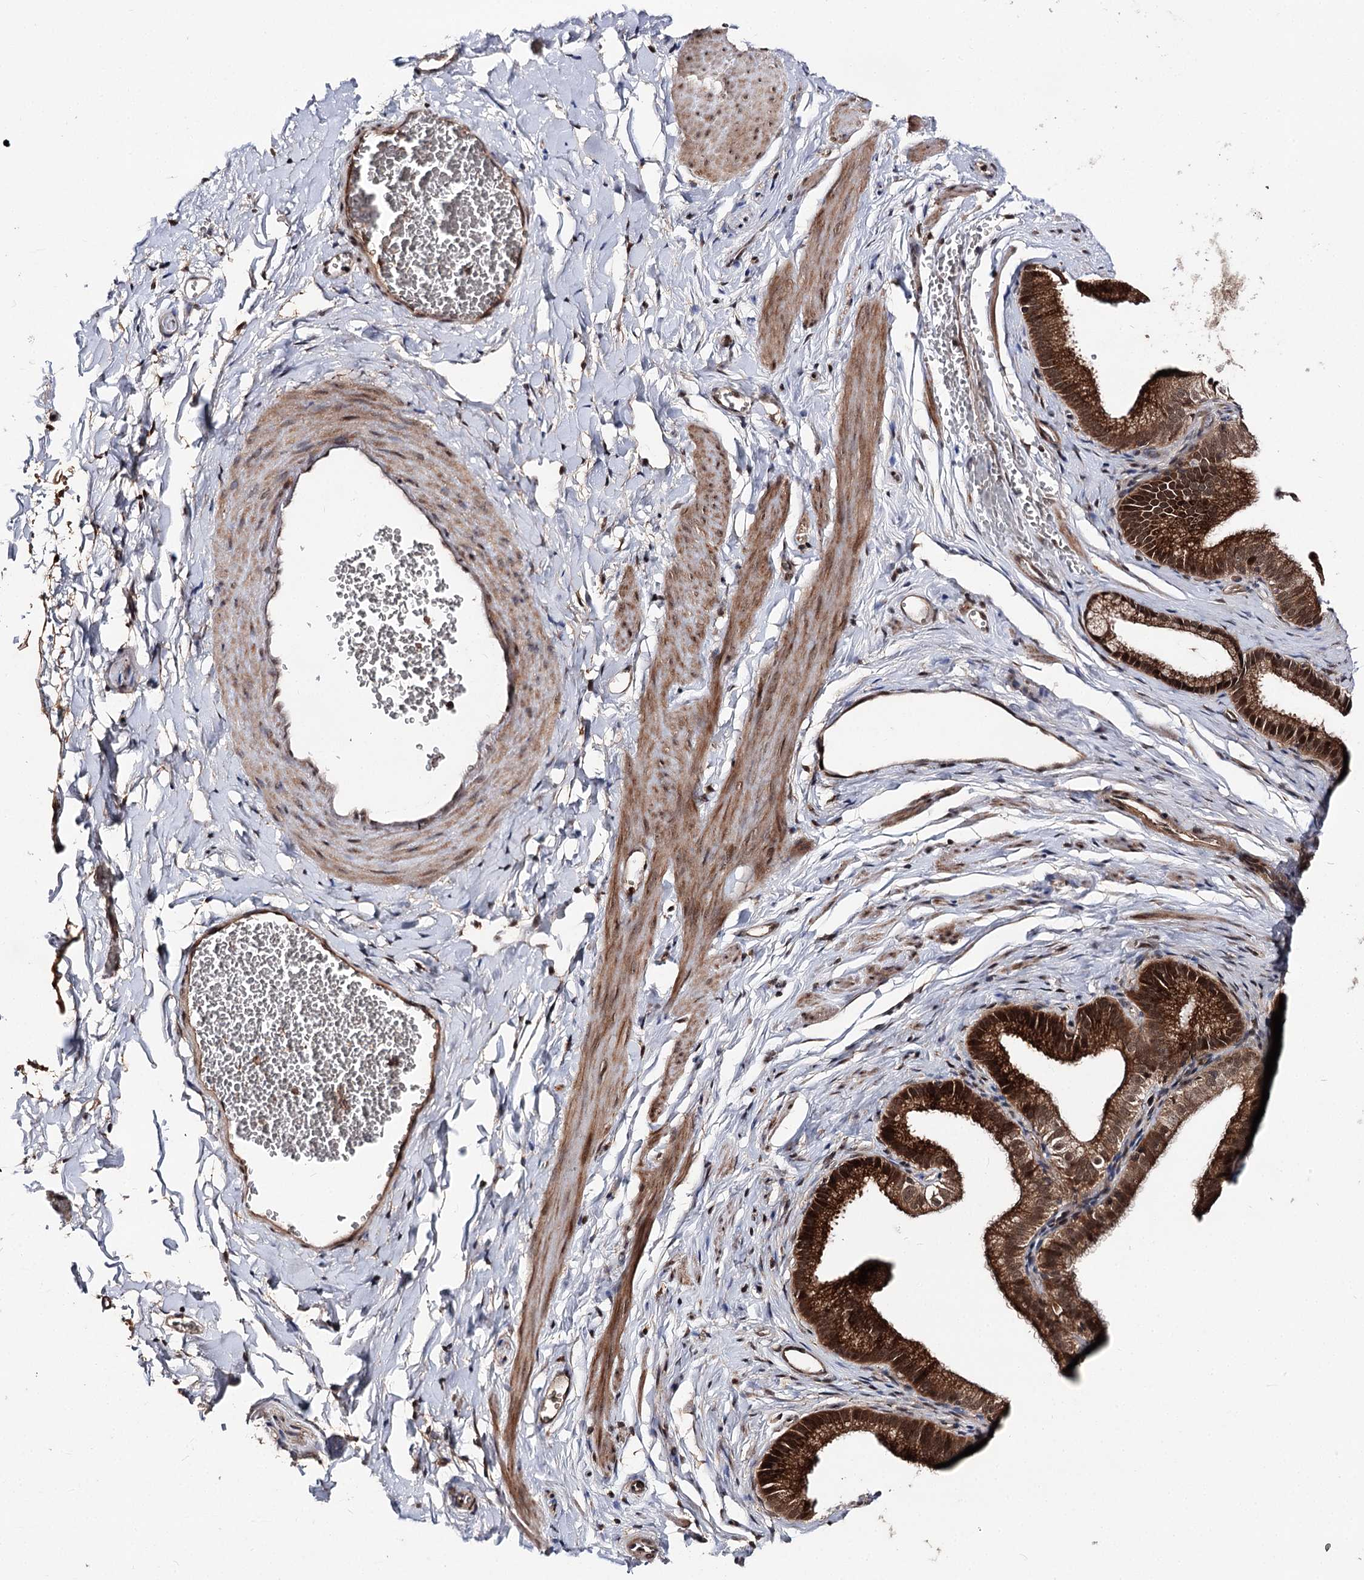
{"staining": {"intensity": "moderate", "quantity": ">75%", "location": "cytoplasmic/membranous,nuclear"}, "tissue": "adipose tissue", "cell_type": "Adipocytes", "image_type": "normal", "snomed": [{"axis": "morphology", "description": "Normal tissue, NOS"}, {"axis": "topography", "description": "Gallbladder"}, {"axis": "topography", "description": "Peripheral nerve tissue"}], "caption": "Immunohistochemistry (DAB (3,3'-diaminobenzidine)) staining of normal adipose tissue reveals moderate cytoplasmic/membranous,nuclear protein expression in approximately >75% of adipocytes.", "gene": "FAM53B", "patient": {"sex": "male", "age": 38}}